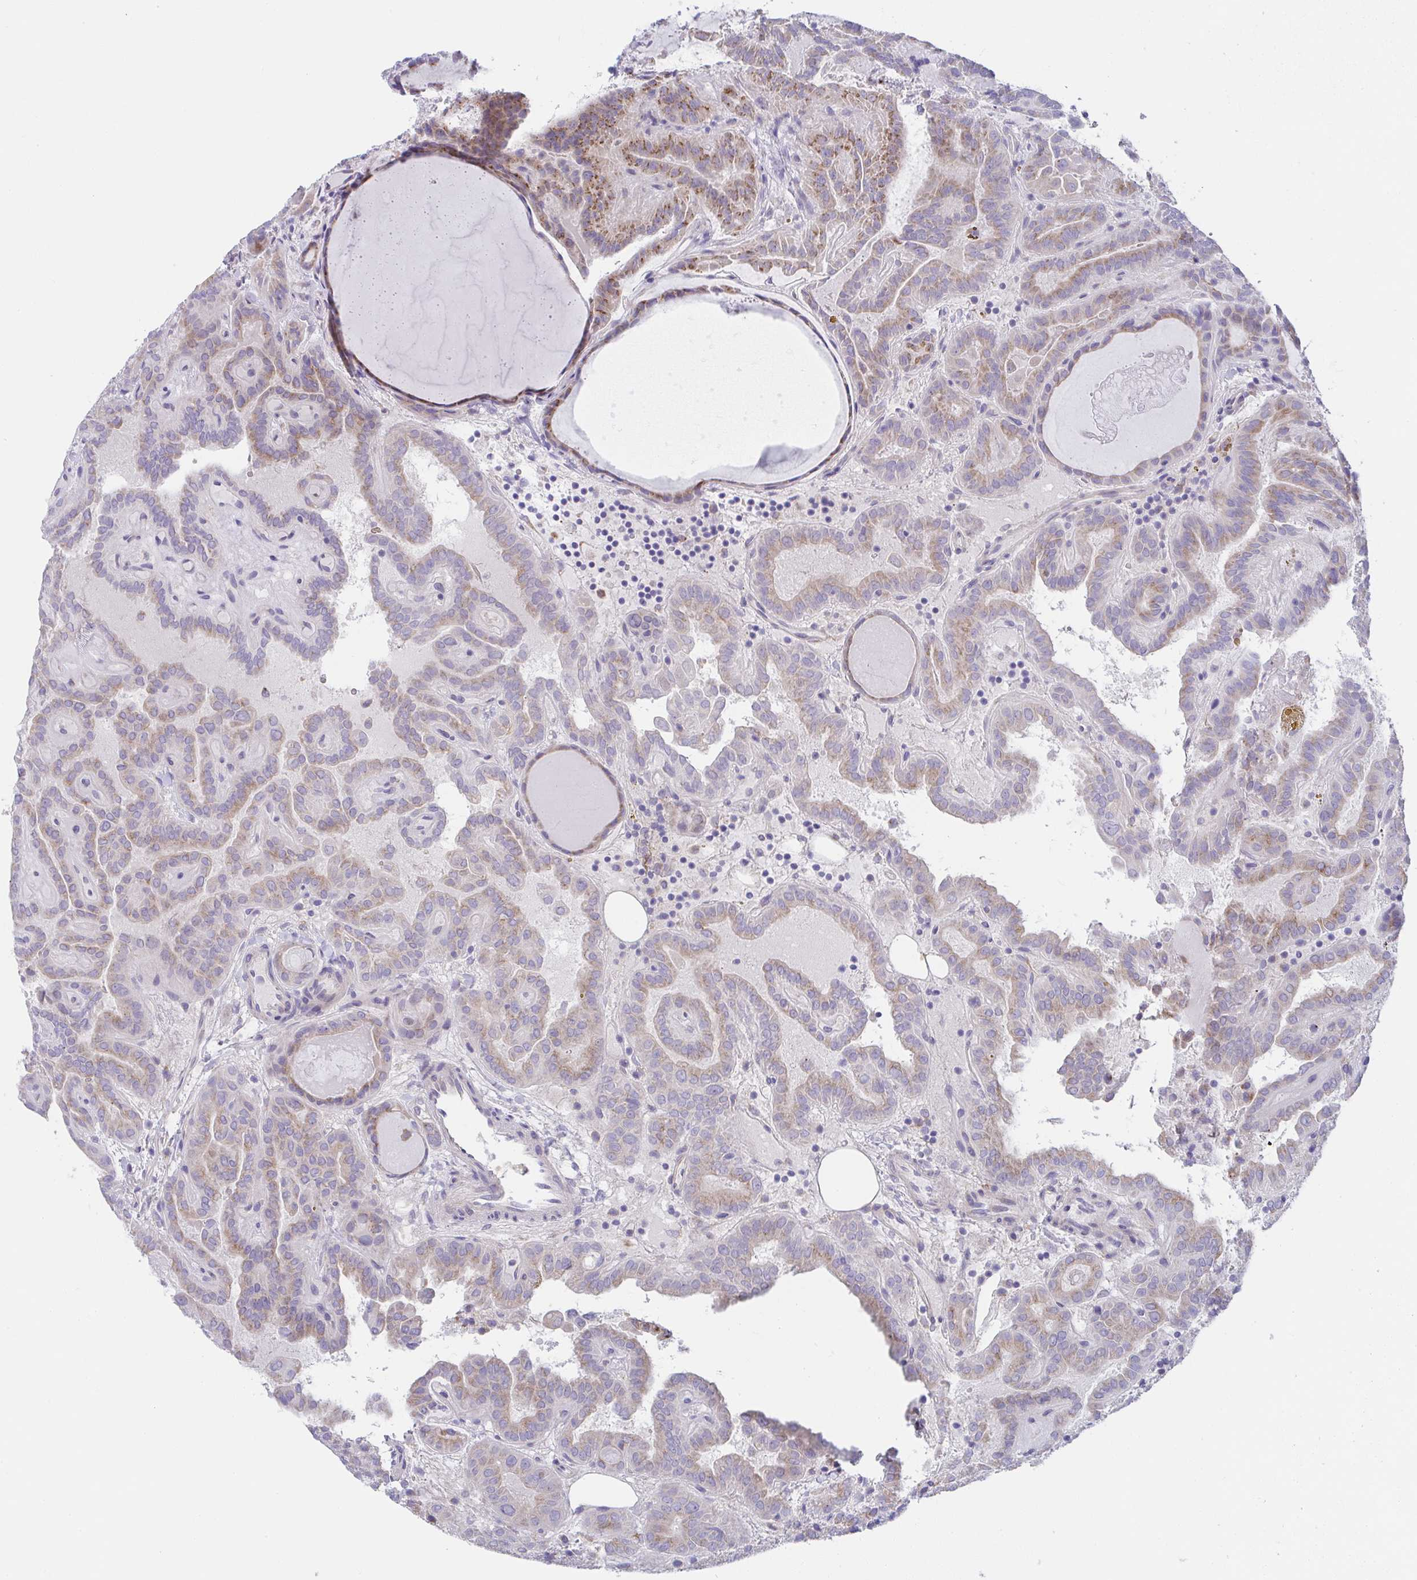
{"staining": {"intensity": "weak", "quantity": "<25%", "location": "cytoplasmic/membranous"}, "tissue": "thyroid cancer", "cell_type": "Tumor cells", "image_type": "cancer", "snomed": [{"axis": "morphology", "description": "Papillary adenocarcinoma, NOS"}, {"axis": "topography", "description": "Thyroid gland"}], "caption": "Immunohistochemistry of papillary adenocarcinoma (thyroid) reveals no staining in tumor cells.", "gene": "MIA3", "patient": {"sex": "female", "age": 46}}